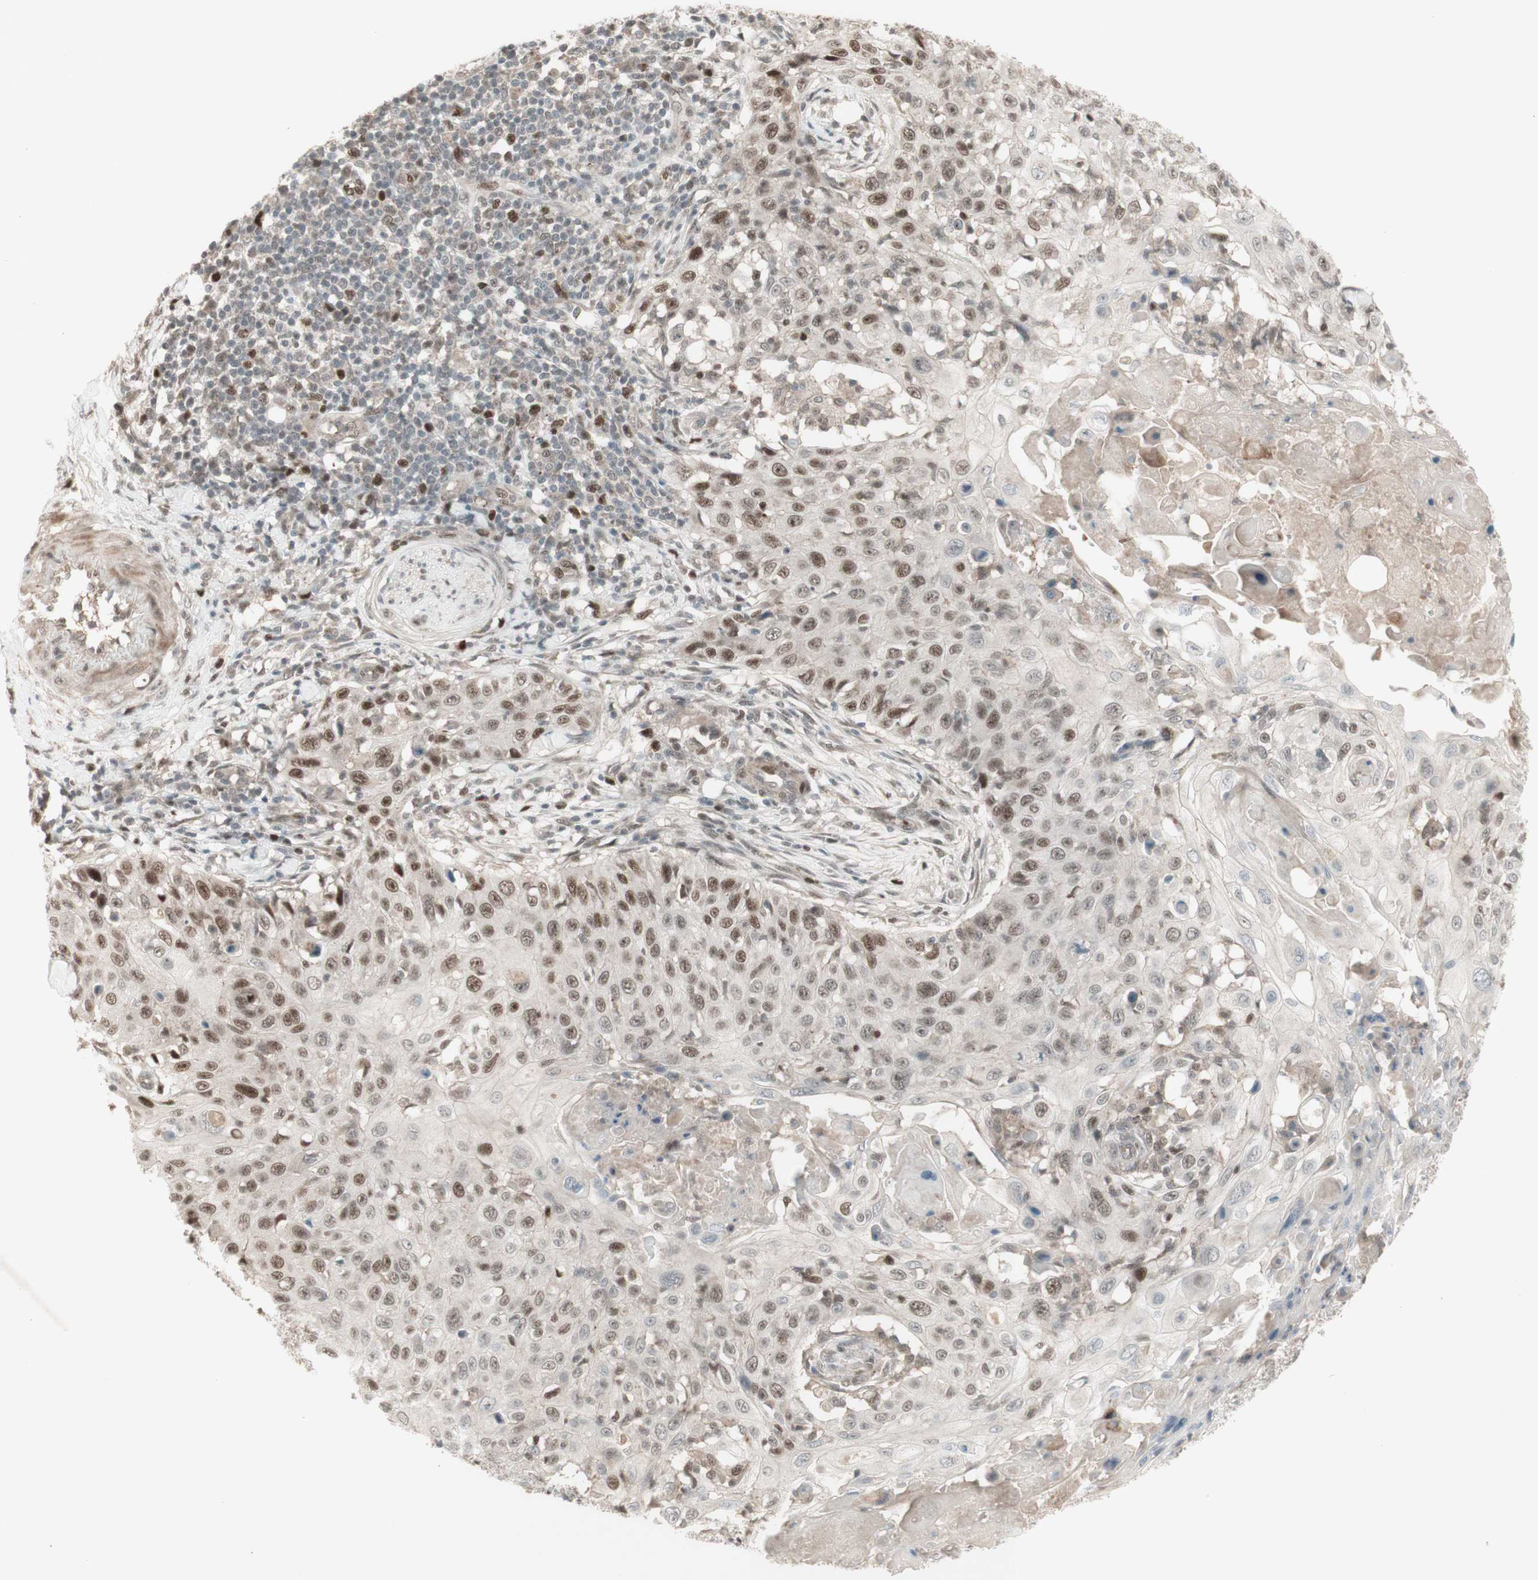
{"staining": {"intensity": "moderate", "quantity": "25%-75%", "location": "nuclear"}, "tissue": "skin cancer", "cell_type": "Tumor cells", "image_type": "cancer", "snomed": [{"axis": "morphology", "description": "Squamous cell carcinoma, NOS"}, {"axis": "topography", "description": "Skin"}], "caption": "Human squamous cell carcinoma (skin) stained for a protein (brown) displays moderate nuclear positive expression in approximately 25%-75% of tumor cells.", "gene": "MSH6", "patient": {"sex": "male", "age": 86}}